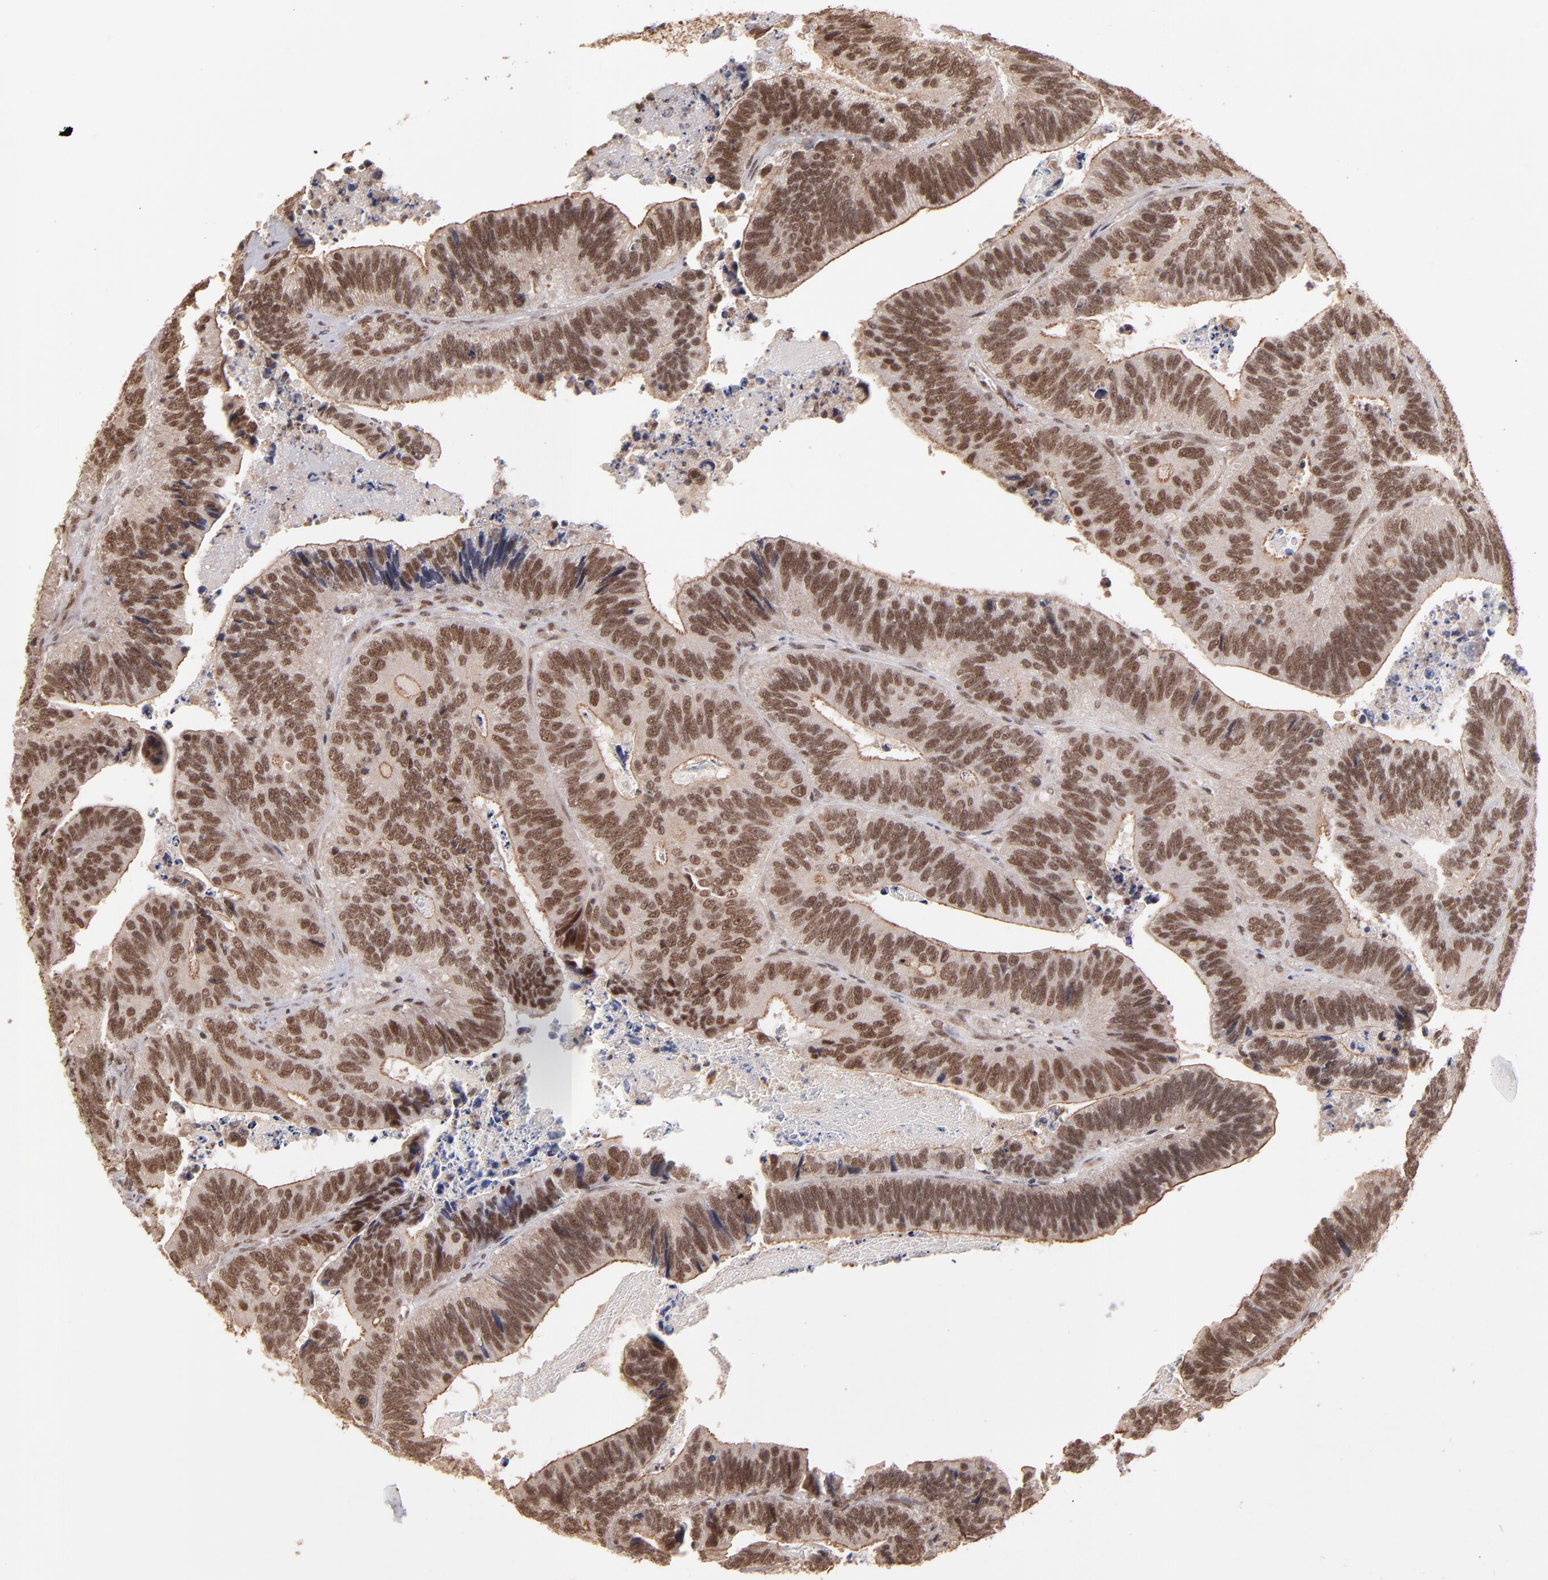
{"staining": {"intensity": "moderate", "quantity": ">75%", "location": "nuclear"}, "tissue": "colorectal cancer", "cell_type": "Tumor cells", "image_type": "cancer", "snomed": [{"axis": "morphology", "description": "Adenocarcinoma, NOS"}, {"axis": "topography", "description": "Colon"}], "caption": "Immunohistochemistry of human colorectal cancer exhibits medium levels of moderate nuclear positivity in about >75% of tumor cells.", "gene": "TERF2", "patient": {"sex": "male", "age": 72}}